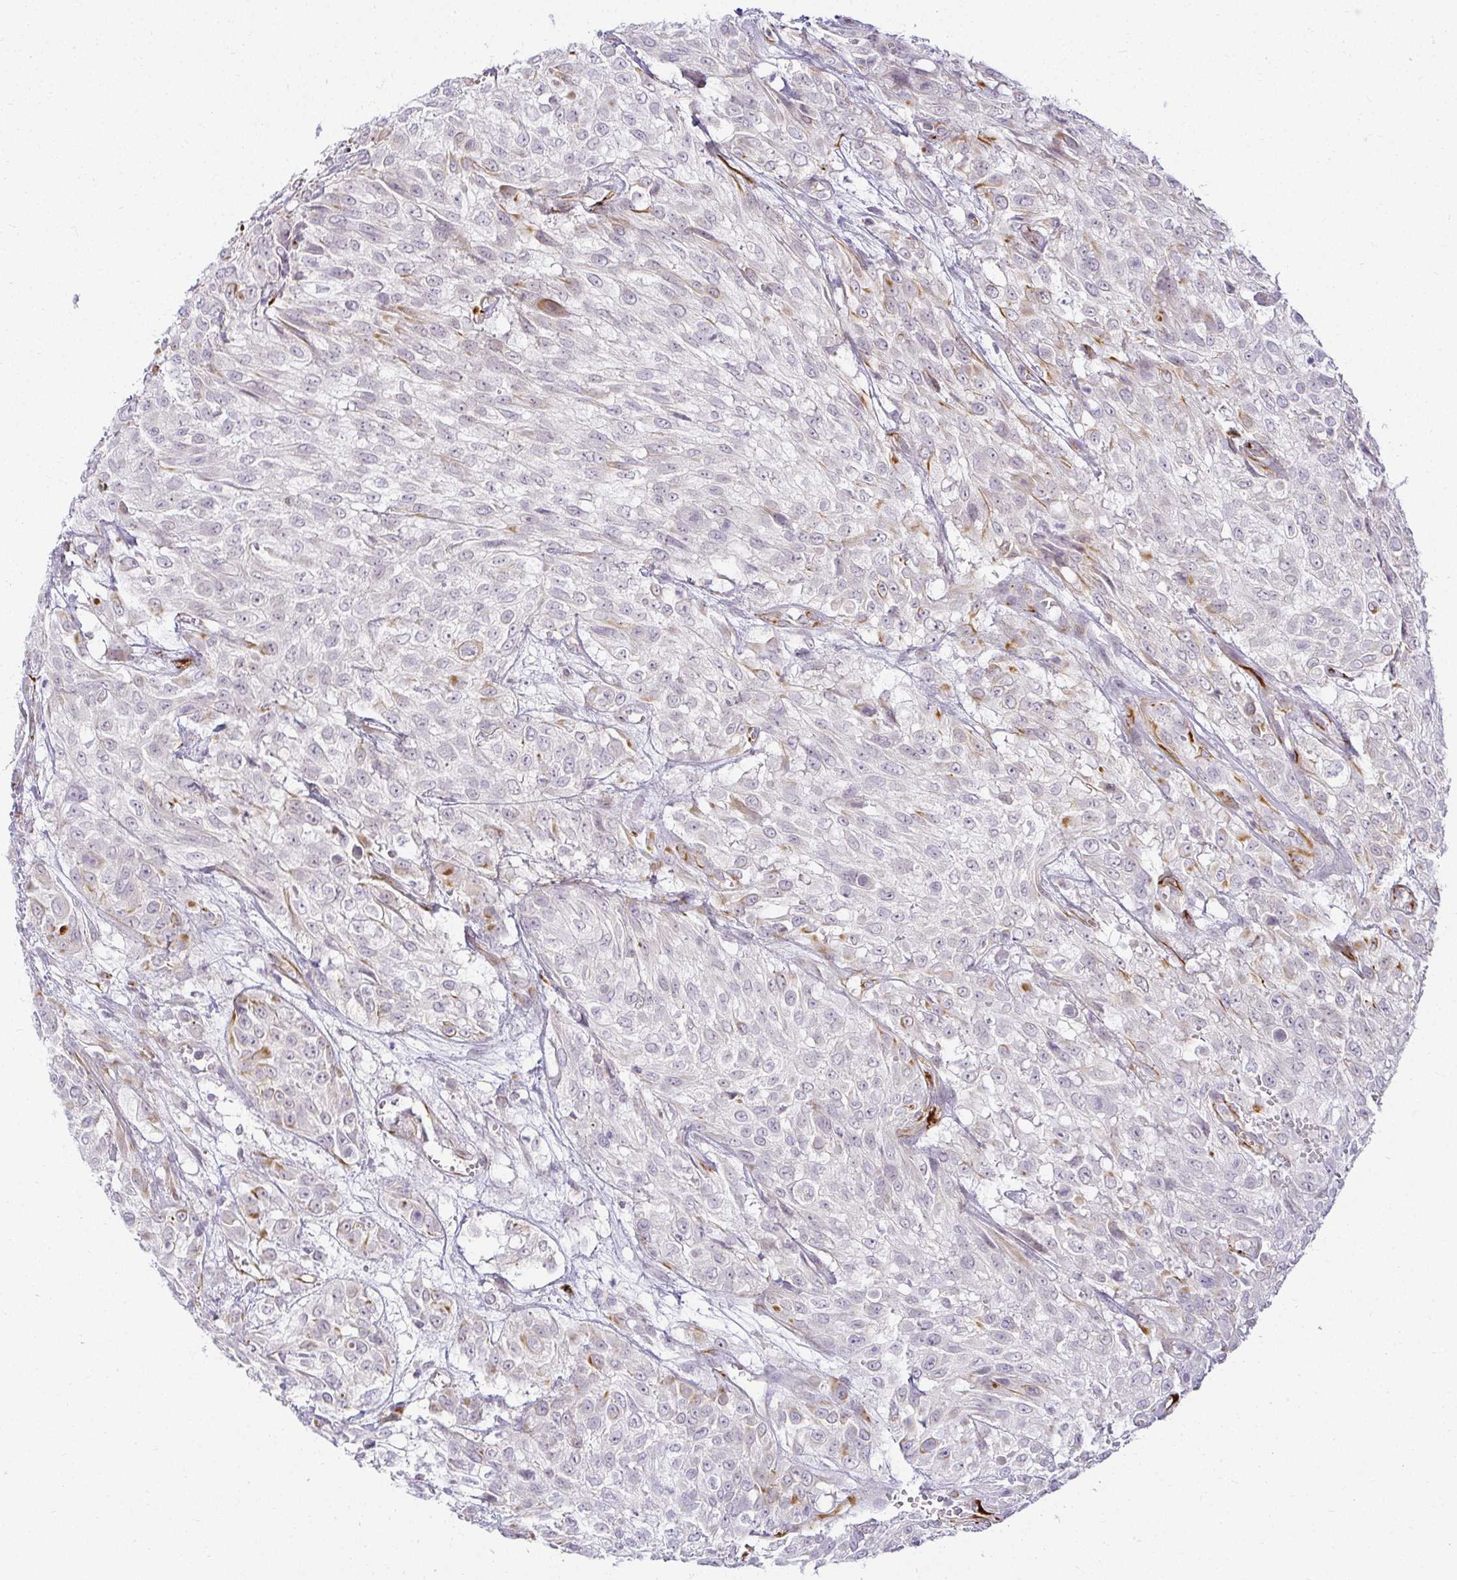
{"staining": {"intensity": "moderate", "quantity": "<25%", "location": "cytoplasmic/membranous"}, "tissue": "urothelial cancer", "cell_type": "Tumor cells", "image_type": "cancer", "snomed": [{"axis": "morphology", "description": "Urothelial carcinoma, High grade"}, {"axis": "topography", "description": "Urinary bladder"}], "caption": "DAB immunohistochemical staining of human urothelial cancer shows moderate cytoplasmic/membranous protein positivity in about <25% of tumor cells.", "gene": "ACAN", "patient": {"sex": "male", "age": 57}}